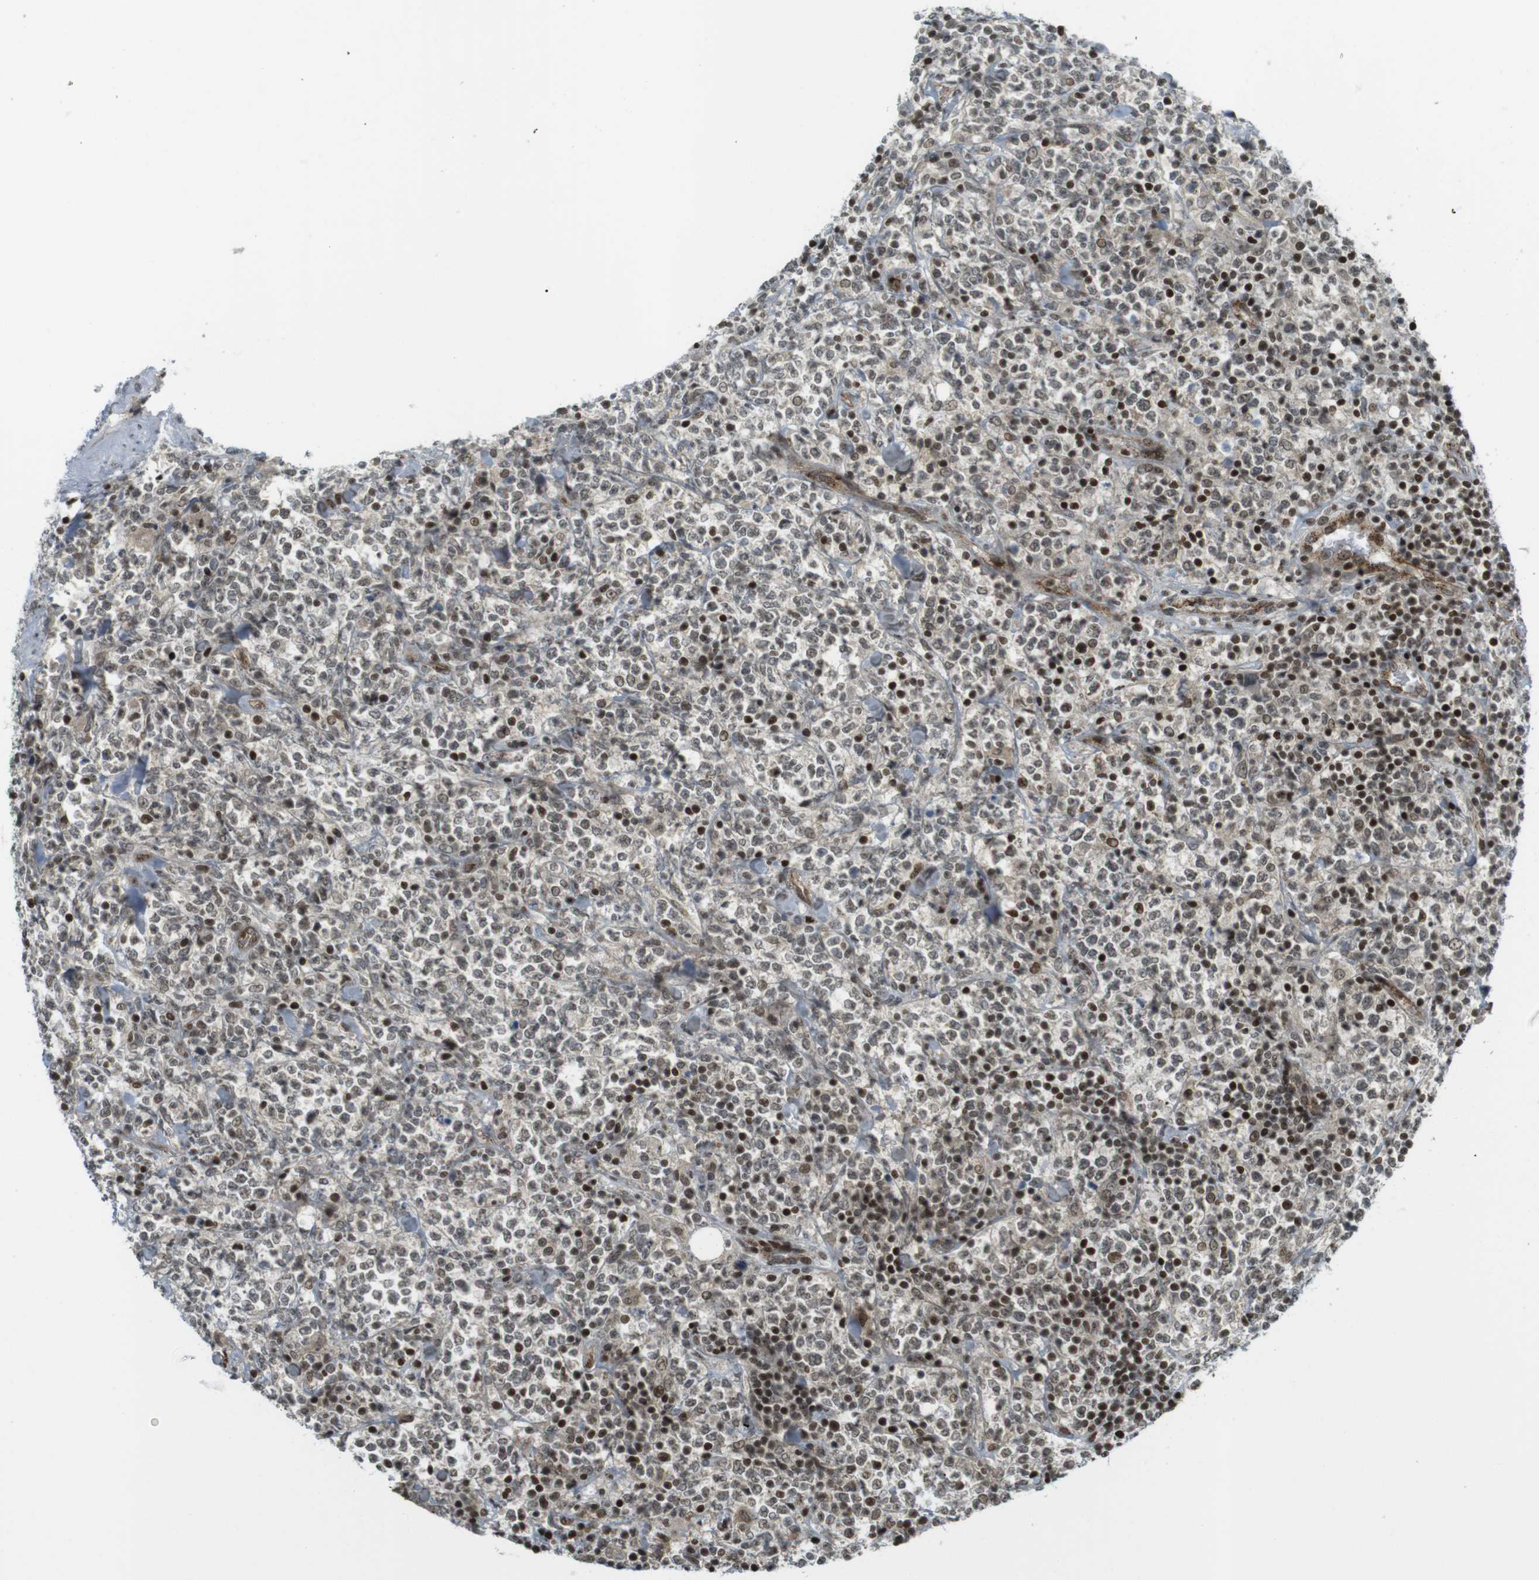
{"staining": {"intensity": "weak", "quantity": "25%-75%", "location": "nuclear"}, "tissue": "lymphoma", "cell_type": "Tumor cells", "image_type": "cancer", "snomed": [{"axis": "morphology", "description": "Malignant lymphoma, non-Hodgkin's type, High grade"}, {"axis": "topography", "description": "Soft tissue"}], "caption": "High-grade malignant lymphoma, non-Hodgkin's type was stained to show a protein in brown. There is low levels of weak nuclear staining in about 25%-75% of tumor cells.", "gene": "PPP1R13B", "patient": {"sex": "male", "age": 18}}